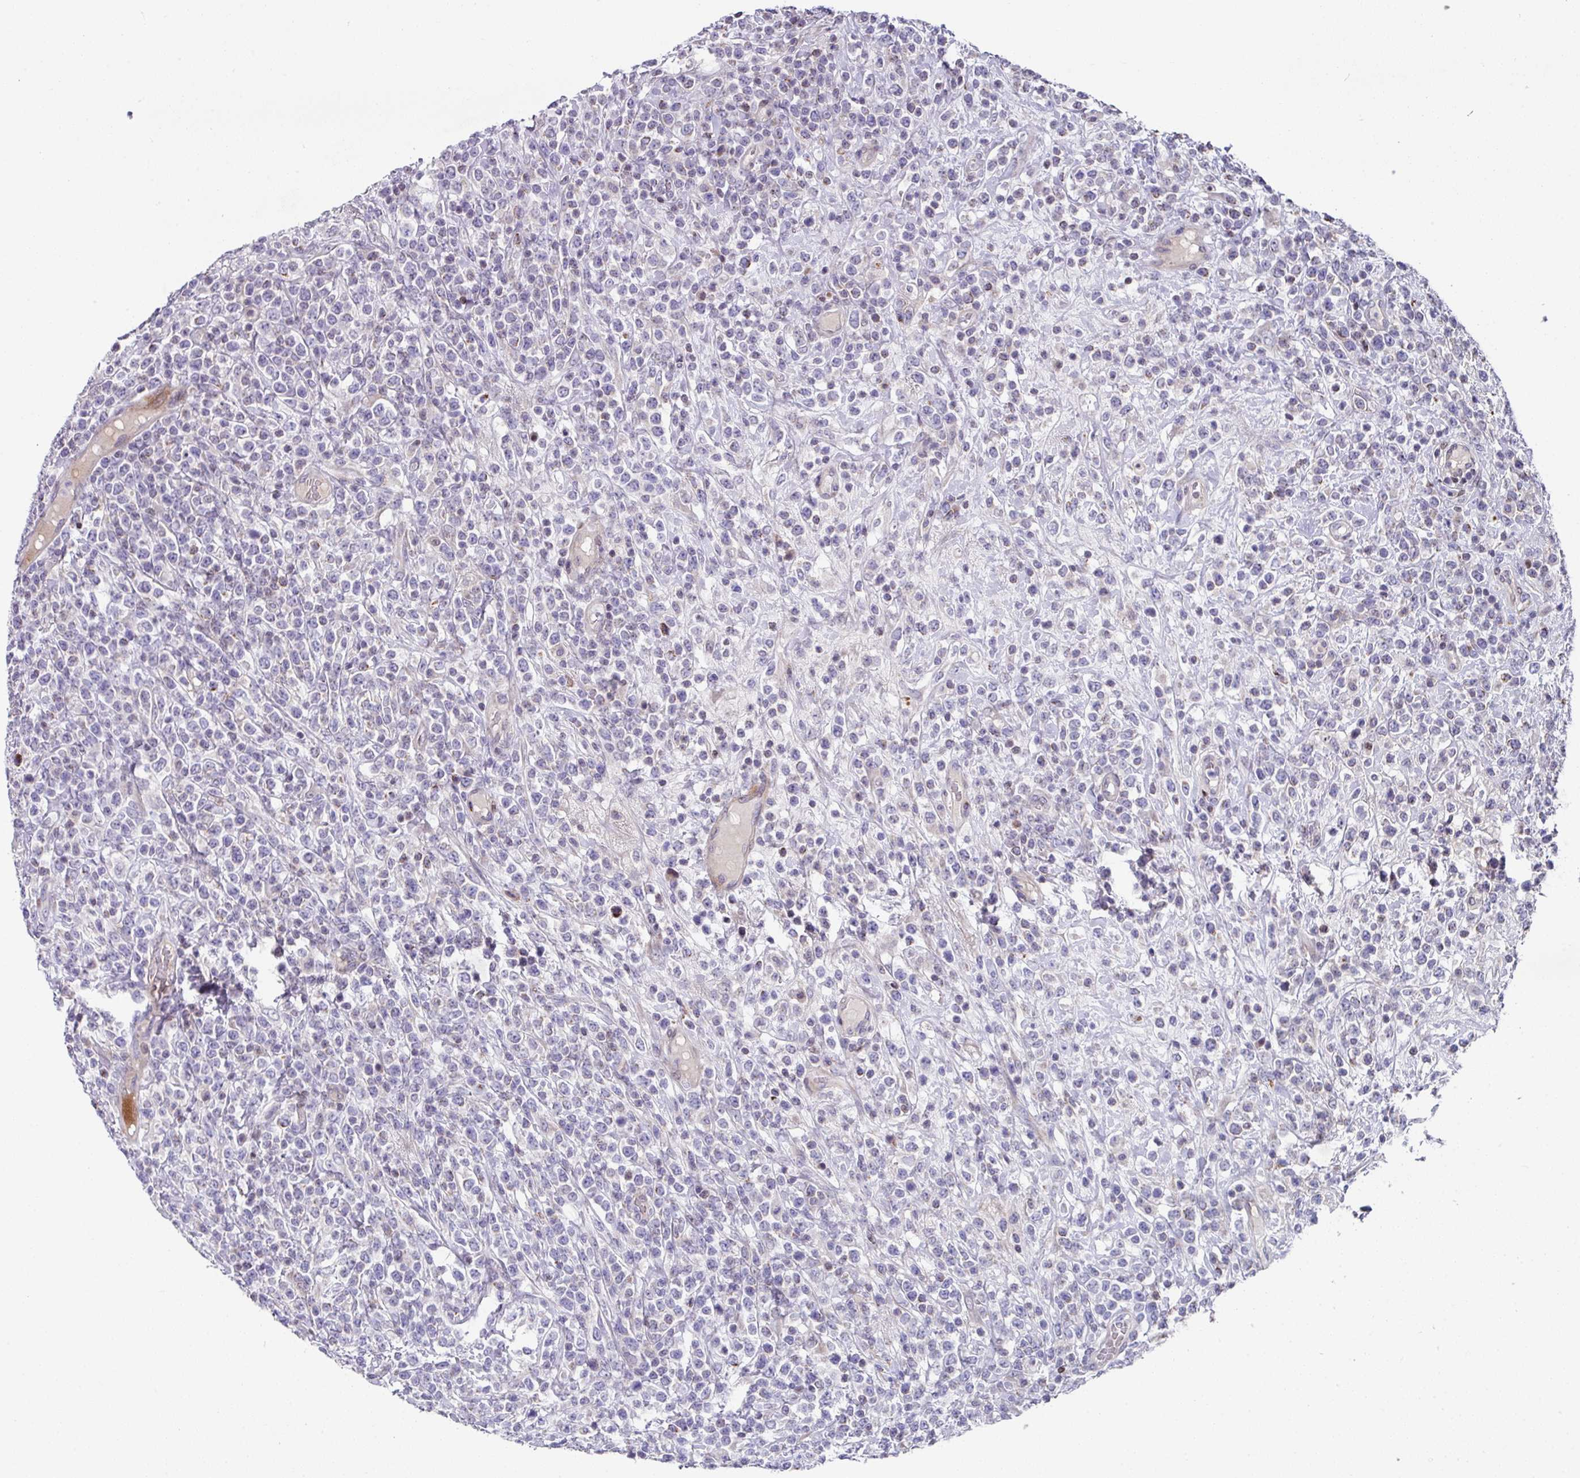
{"staining": {"intensity": "negative", "quantity": "none", "location": "none"}, "tissue": "lymphoma", "cell_type": "Tumor cells", "image_type": "cancer", "snomed": [{"axis": "morphology", "description": "Malignant lymphoma, non-Hodgkin's type, High grade"}, {"axis": "topography", "description": "Colon"}], "caption": "Malignant lymphoma, non-Hodgkin's type (high-grade) was stained to show a protein in brown. There is no significant staining in tumor cells.", "gene": "CBX7", "patient": {"sex": "female", "age": 53}}